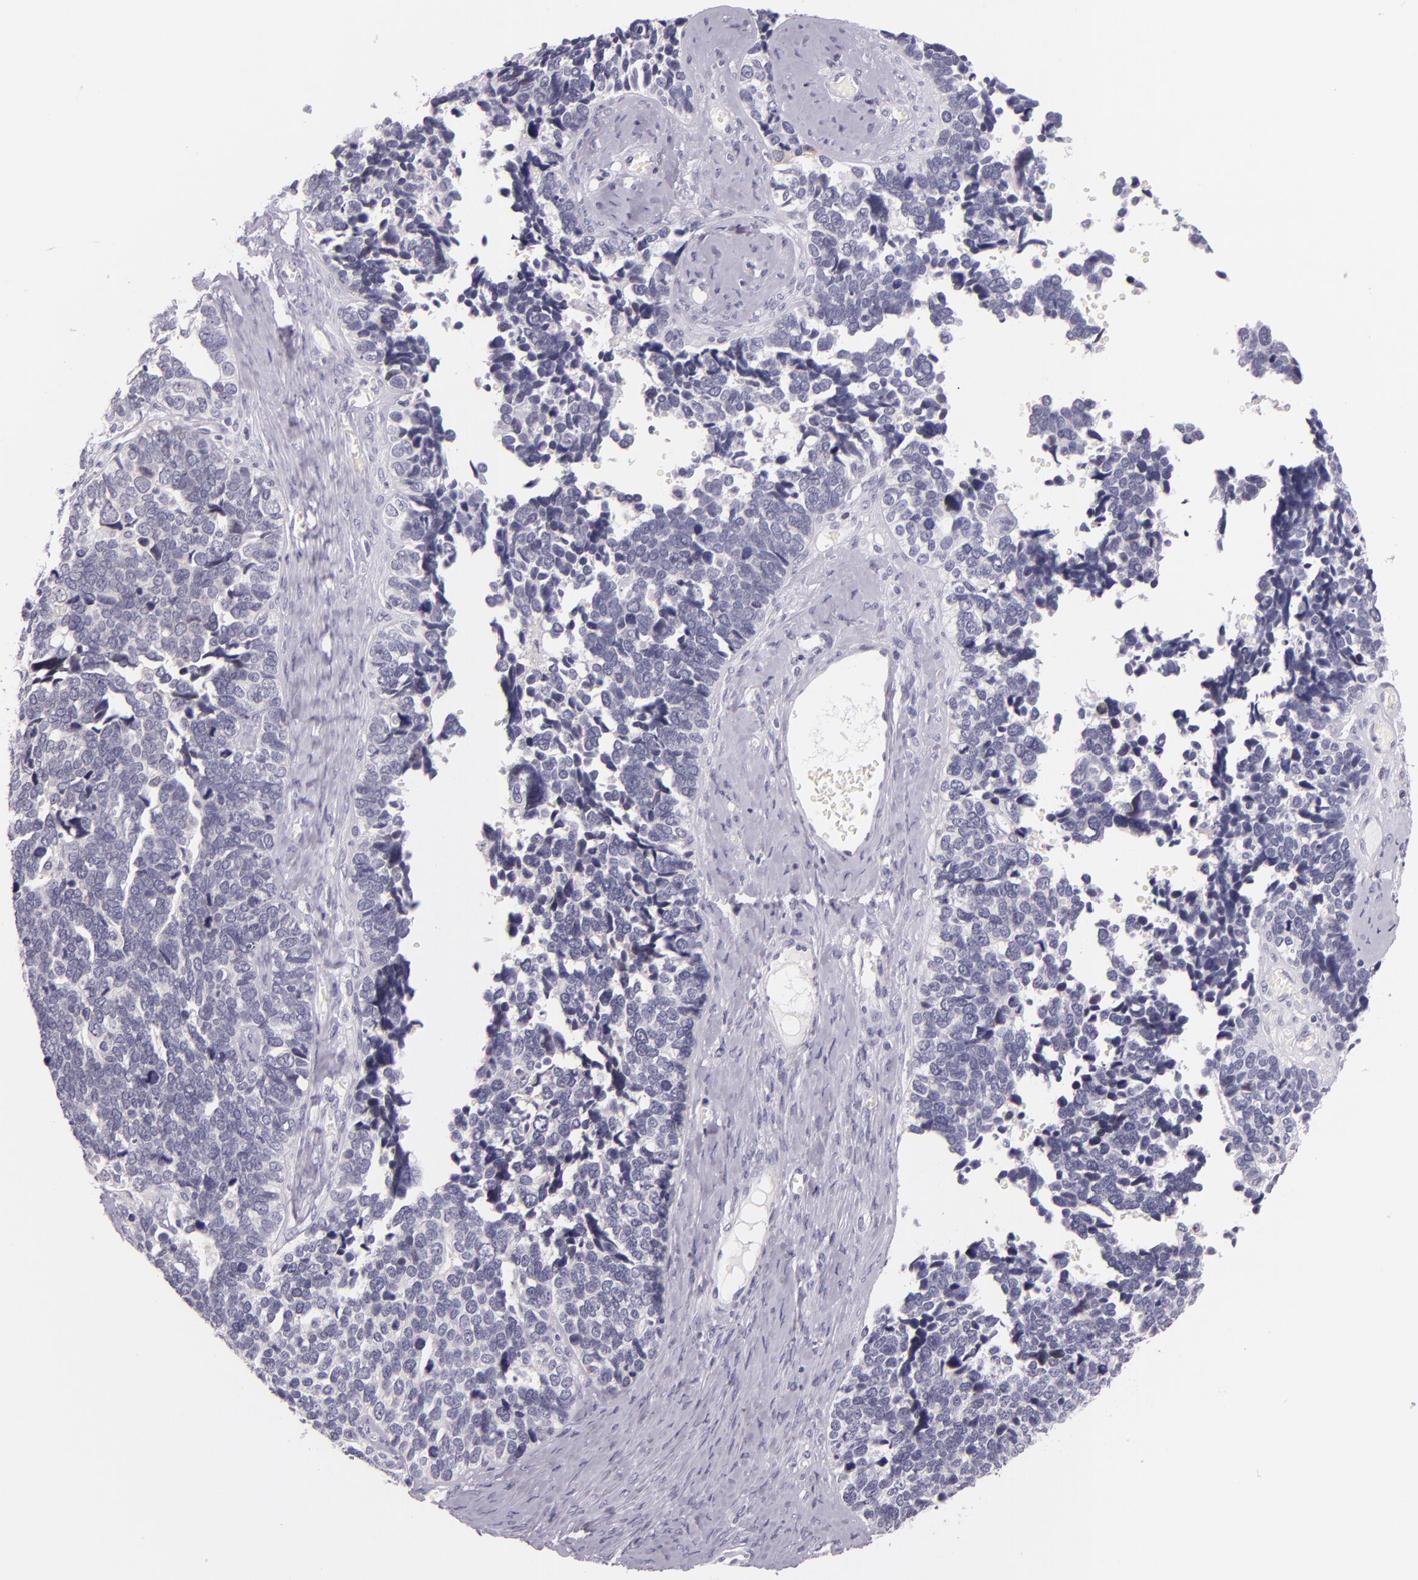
{"staining": {"intensity": "negative", "quantity": "none", "location": "none"}, "tissue": "ovarian cancer", "cell_type": "Tumor cells", "image_type": "cancer", "snomed": [{"axis": "morphology", "description": "Cystadenocarcinoma, serous, NOS"}, {"axis": "topography", "description": "Ovary"}], "caption": "The image reveals no staining of tumor cells in serous cystadenocarcinoma (ovarian).", "gene": "HSP90AA1", "patient": {"sex": "female", "age": 77}}